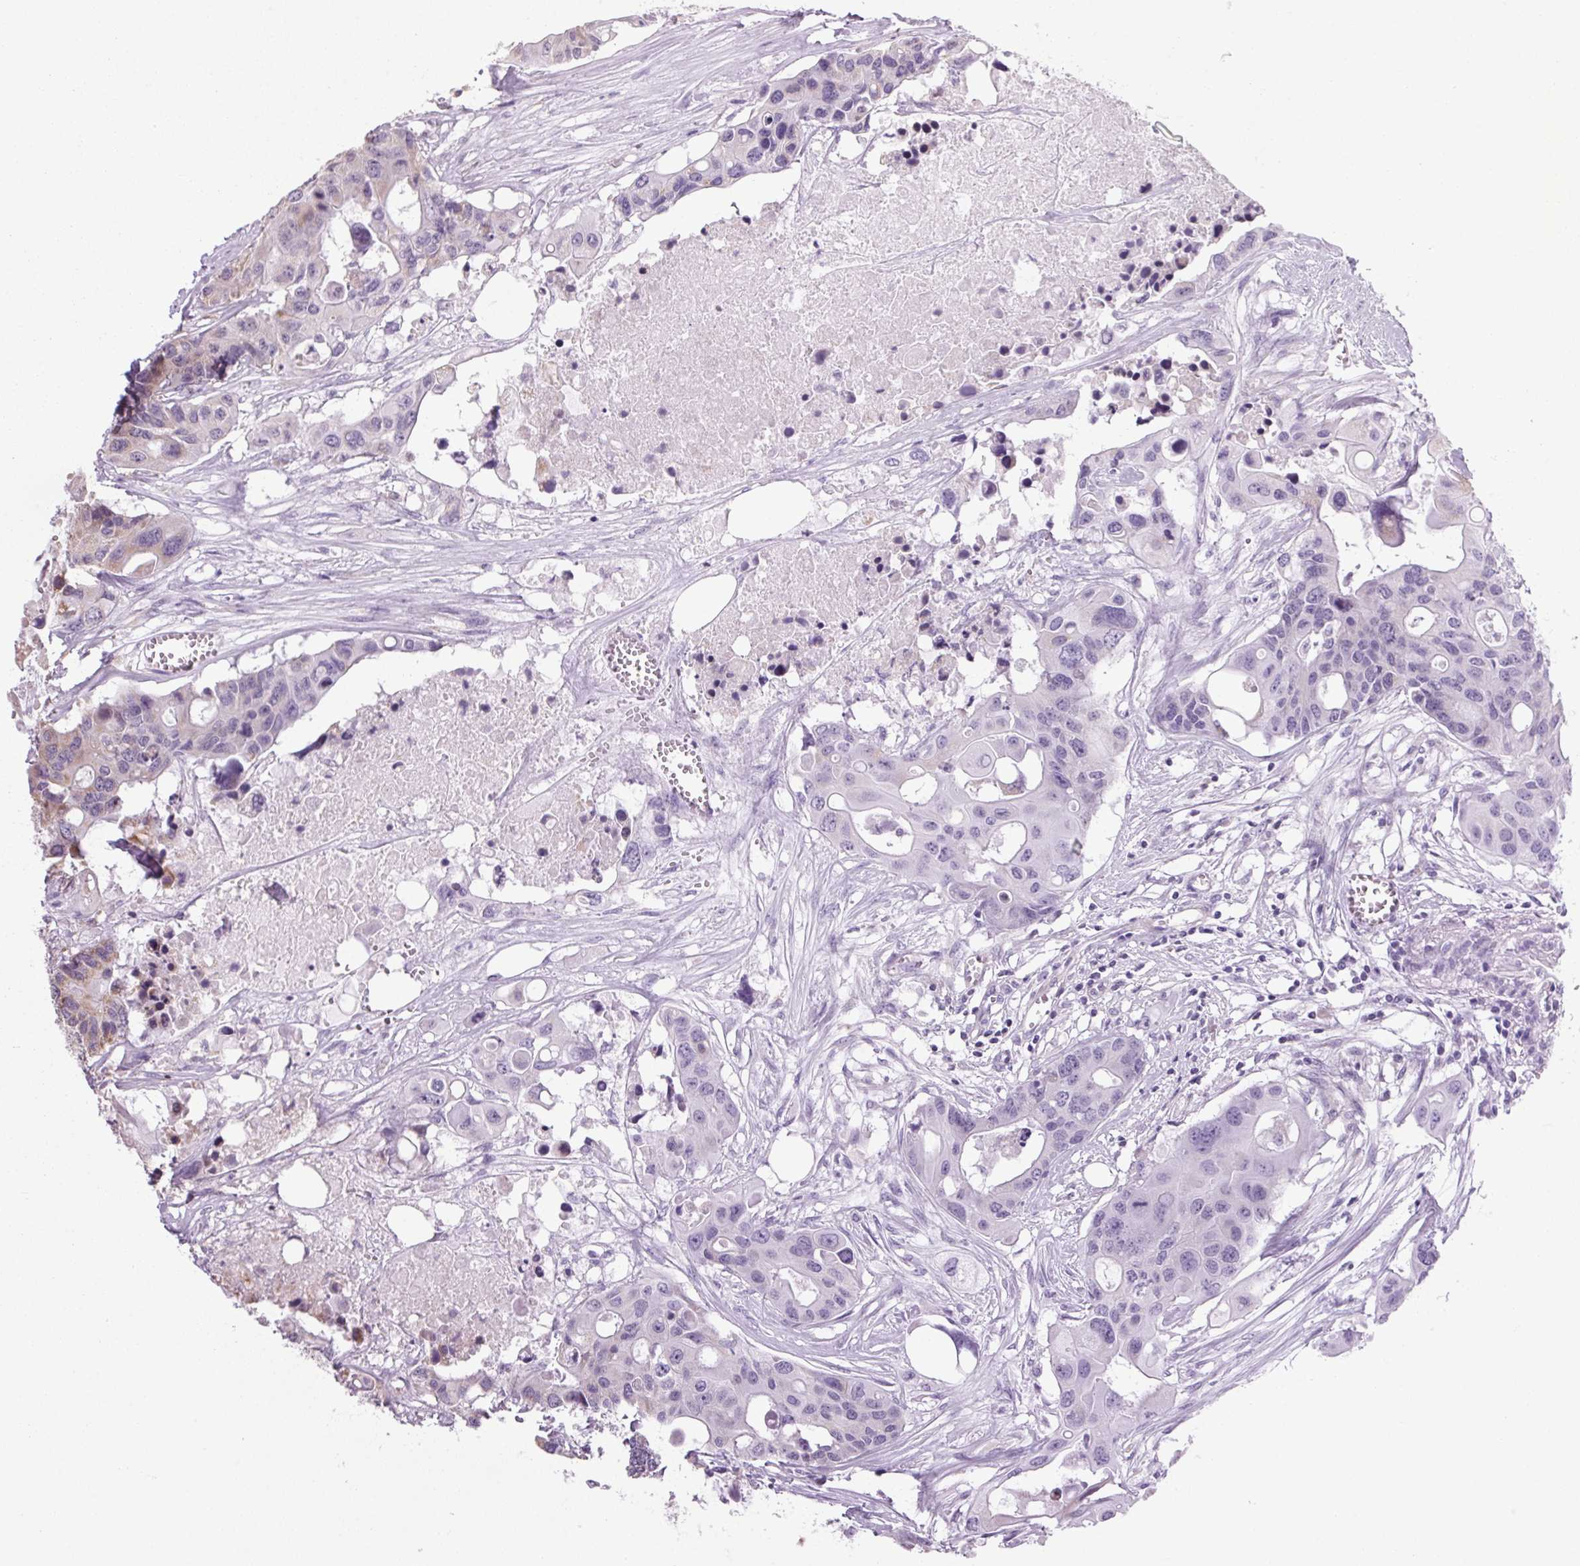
{"staining": {"intensity": "weak", "quantity": "<25%", "location": "cytoplasmic/membranous"}, "tissue": "colorectal cancer", "cell_type": "Tumor cells", "image_type": "cancer", "snomed": [{"axis": "morphology", "description": "Adenocarcinoma, NOS"}, {"axis": "topography", "description": "Colon"}], "caption": "Tumor cells are negative for protein expression in human adenocarcinoma (colorectal).", "gene": "NDUFS6", "patient": {"sex": "male", "age": 77}}